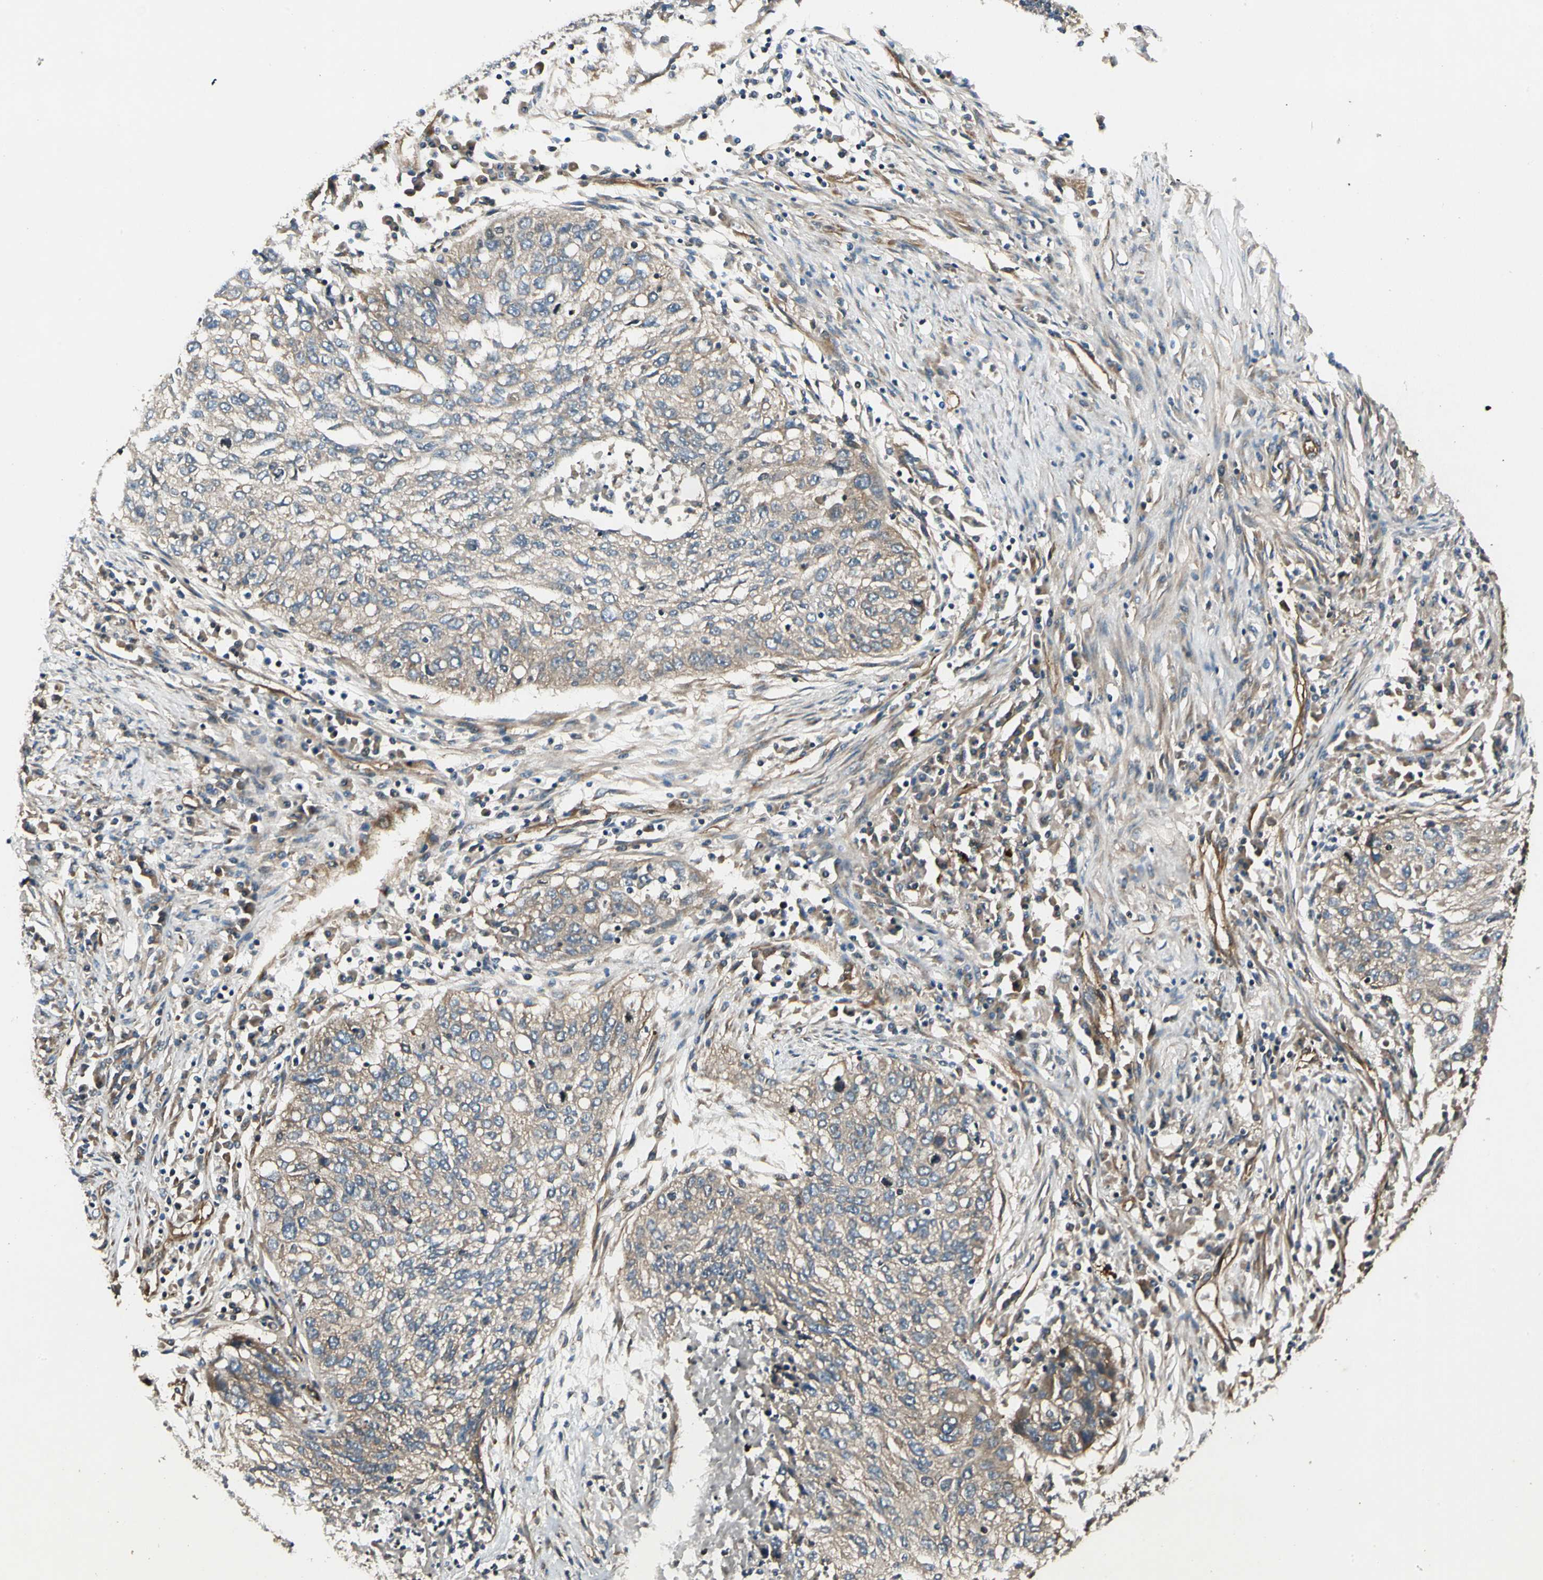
{"staining": {"intensity": "weak", "quantity": ">75%", "location": "cytoplasmic/membranous"}, "tissue": "lung cancer", "cell_type": "Tumor cells", "image_type": "cancer", "snomed": [{"axis": "morphology", "description": "Squamous cell carcinoma, NOS"}, {"axis": "topography", "description": "Lung"}], "caption": "Squamous cell carcinoma (lung) stained for a protein displays weak cytoplasmic/membranous positivity in tumor cells. The protein of interest is stained brown, and the nuclei are stained in blue (DAB (3,3'-diaminobenzidine) IHC with brightfield microscopy, high magnification).", "gene": "ROCK2", "patient": {"sex": "female", "age": 63}}